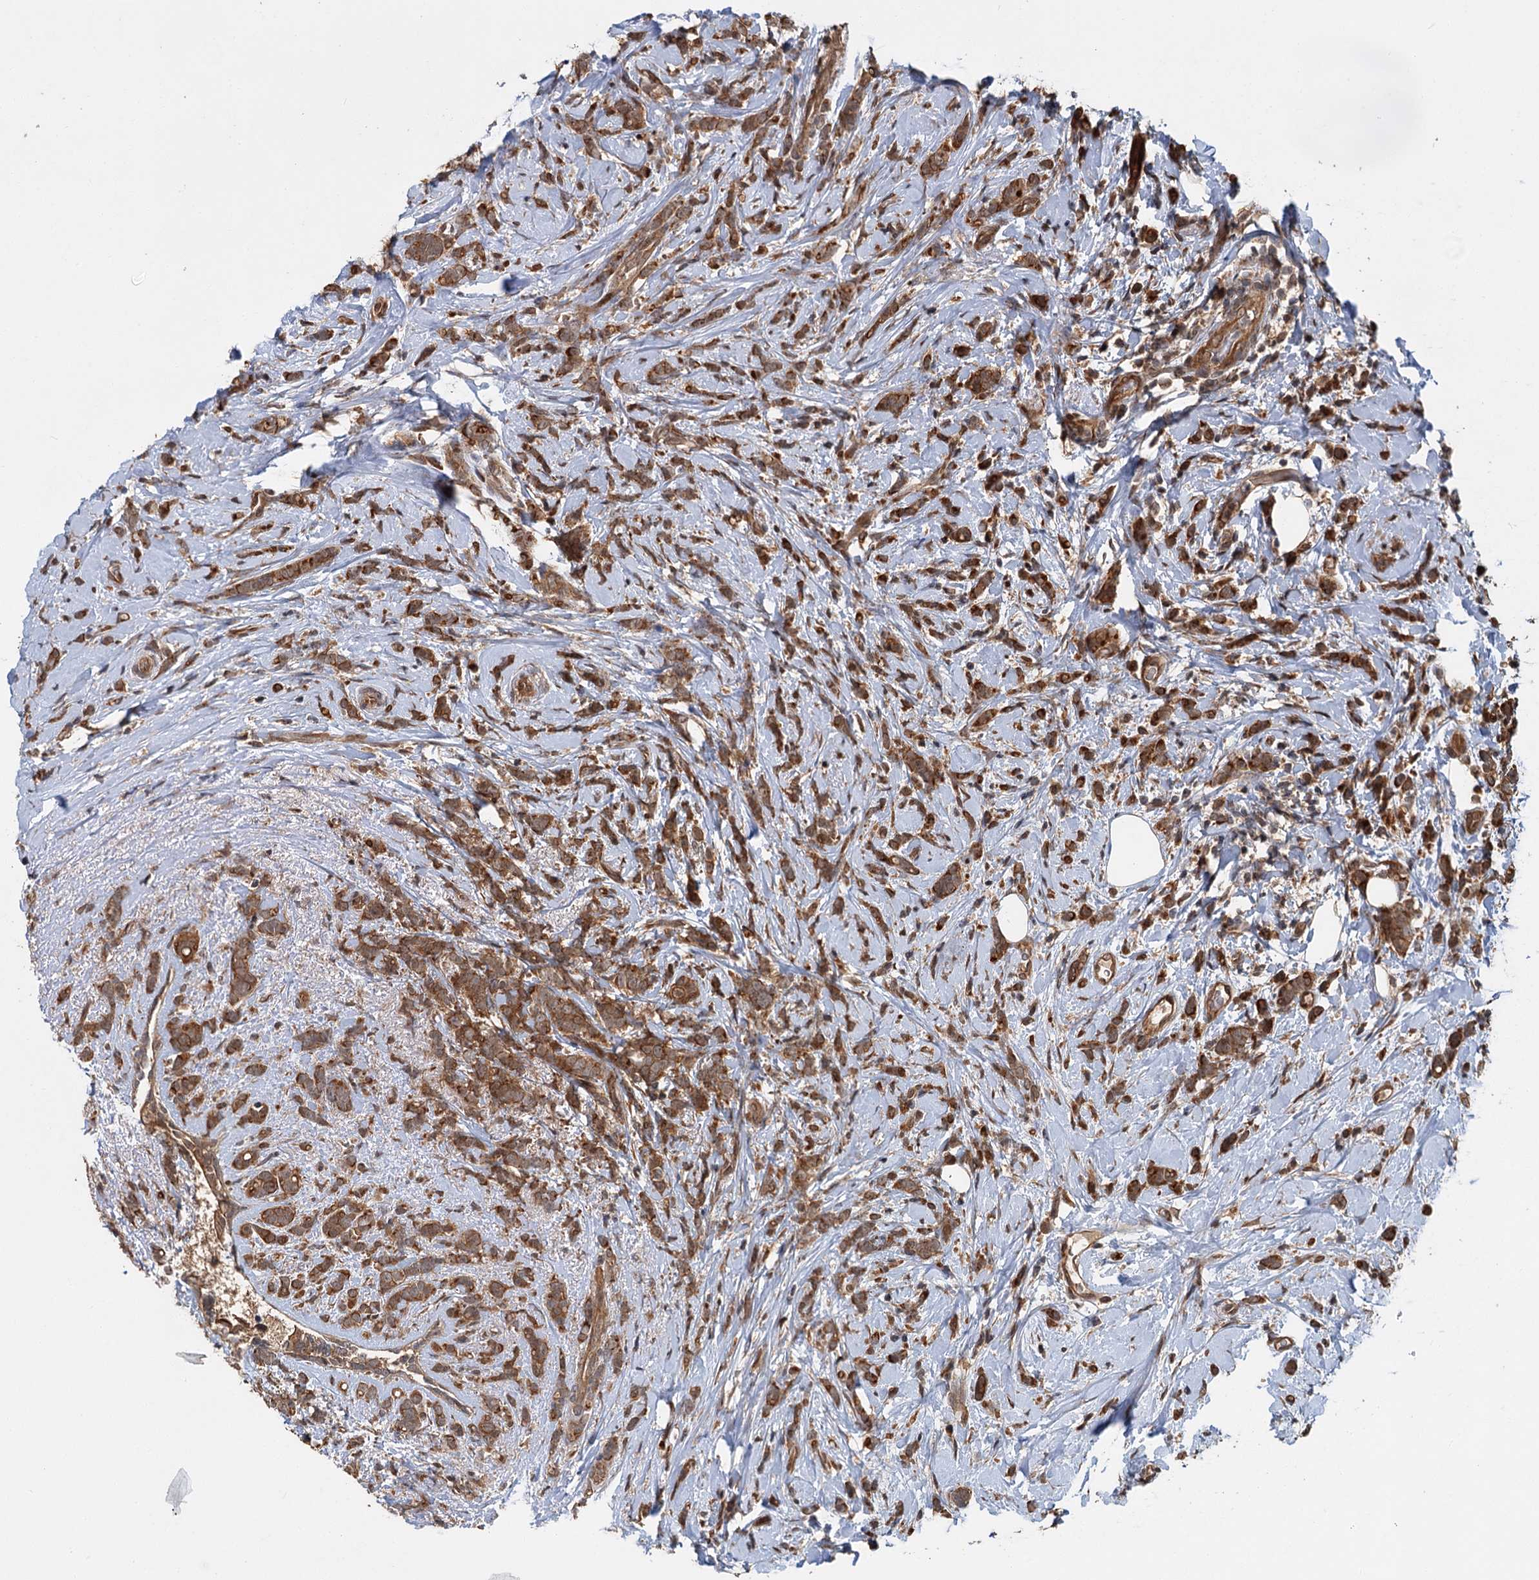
{"staining": {"intensity": "moderate", "quantity": ">75%", "location": "cytoplasmic/membranous"}, "tissue": "breast cancer", "cell_type": "Tumor cells", "image_type": "cancer", "snomed": [{"axis": "morphology", "description": "Lobular carcinoma"}, {"axis": "topography", "description": "Breast"}], "caption": "Lobular carcinoma (breast) stained with a brown dye reveals moderate cytoplasmic/membranous positive positivity in about >75% of tumor cells.", "gene": "KANSL2", "patient": {"sex": "female", "age": 58}}